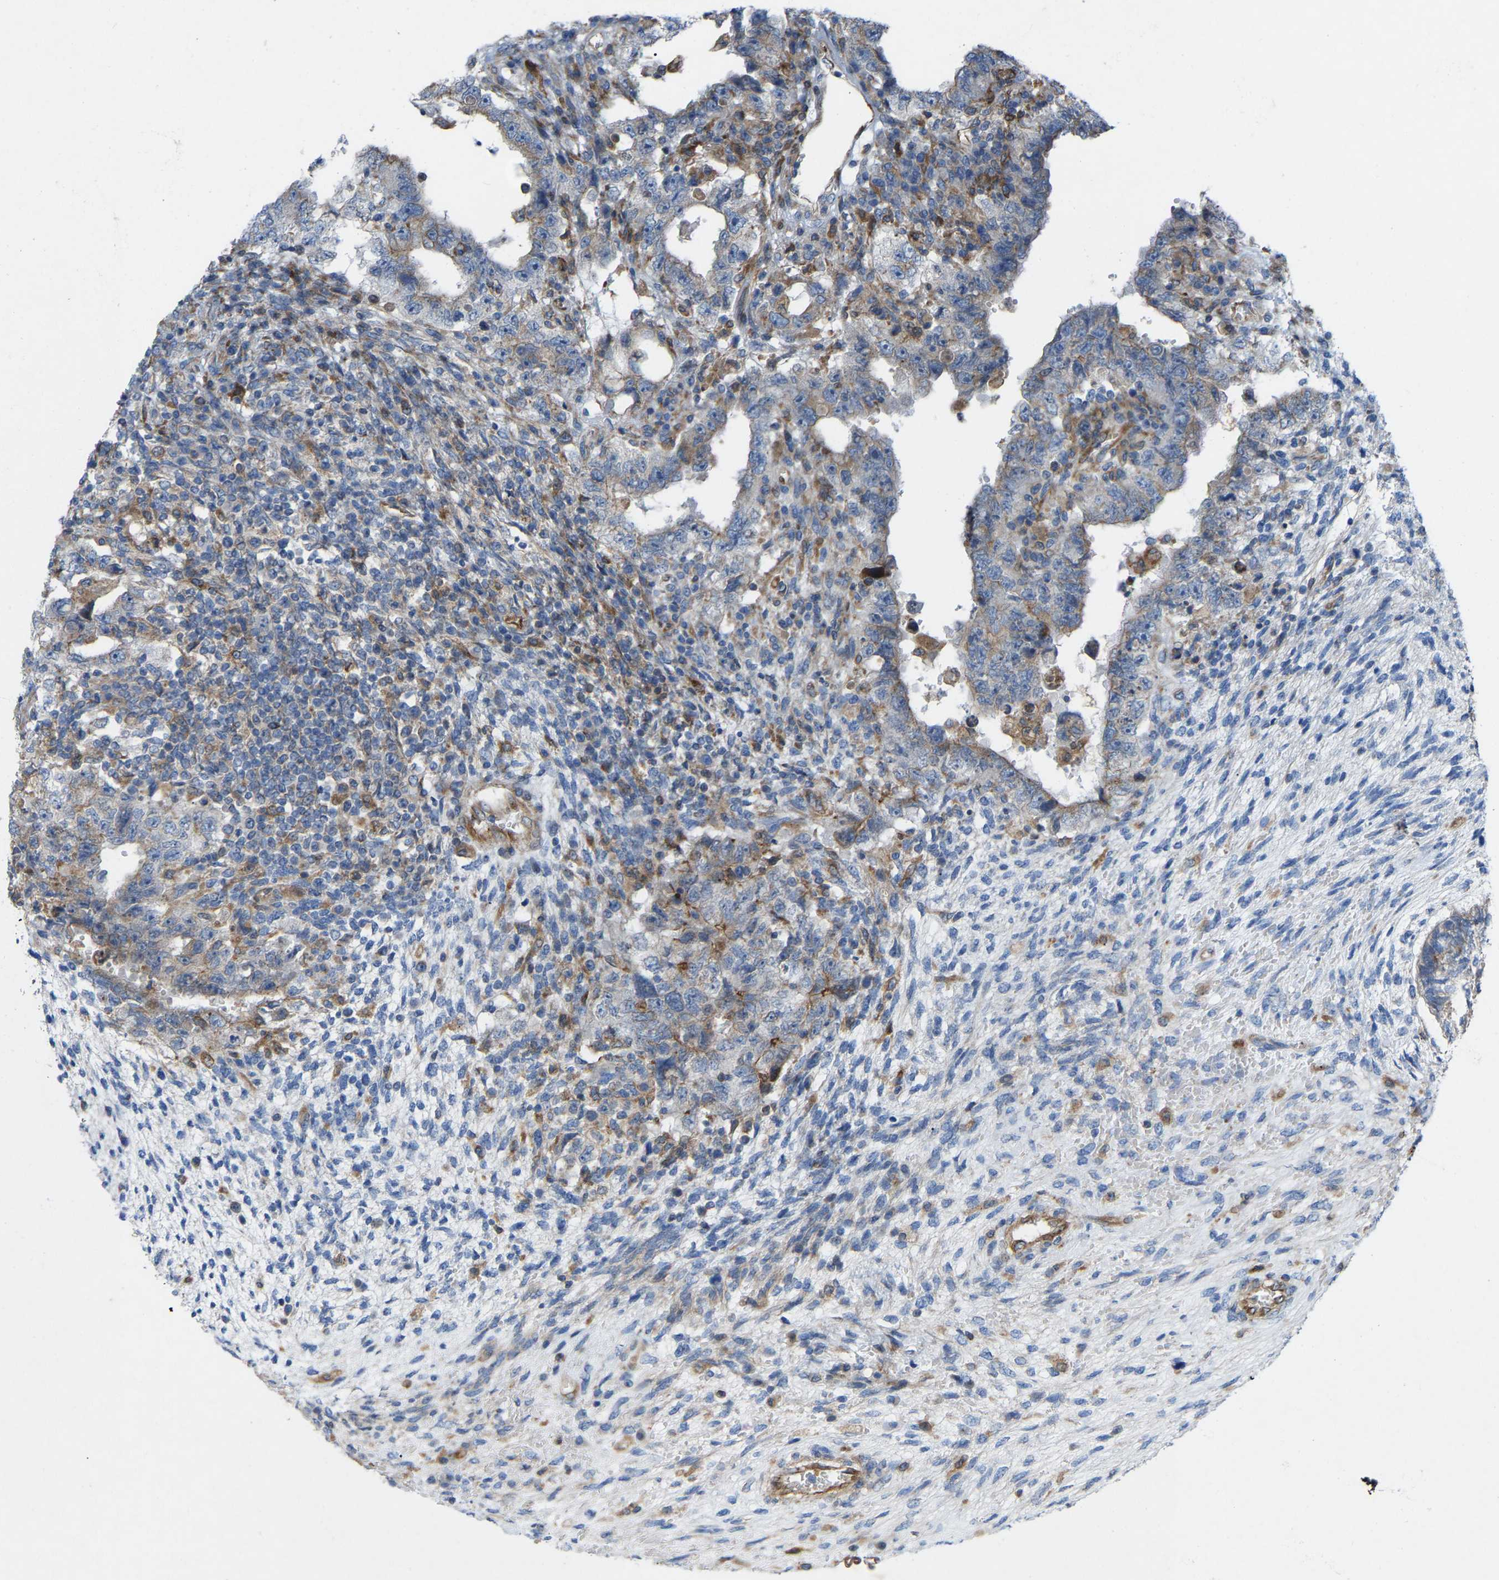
{"staining": {"intensity": "negative", "quantity": "none", "location": "none"}, "tissue": "testis cancer", "cell_type": "Tumor cells", "image_type": "cancer", "snomed": [{"axis": "morphology", "description": "Carcinoma, Embryonal, NOS"}, {"axis": "topography", "description": "Testis"}], "caption": "The immunohistochemistry (IHC) micrograph has no significant expression in tumor cells of testis cancer tissue. (DAB (3,3'-diaminobenzidine) immunohistochemistry, high magnification).", "gene": "TOR1B", "patient": {"sex": "male", "age": 26}}